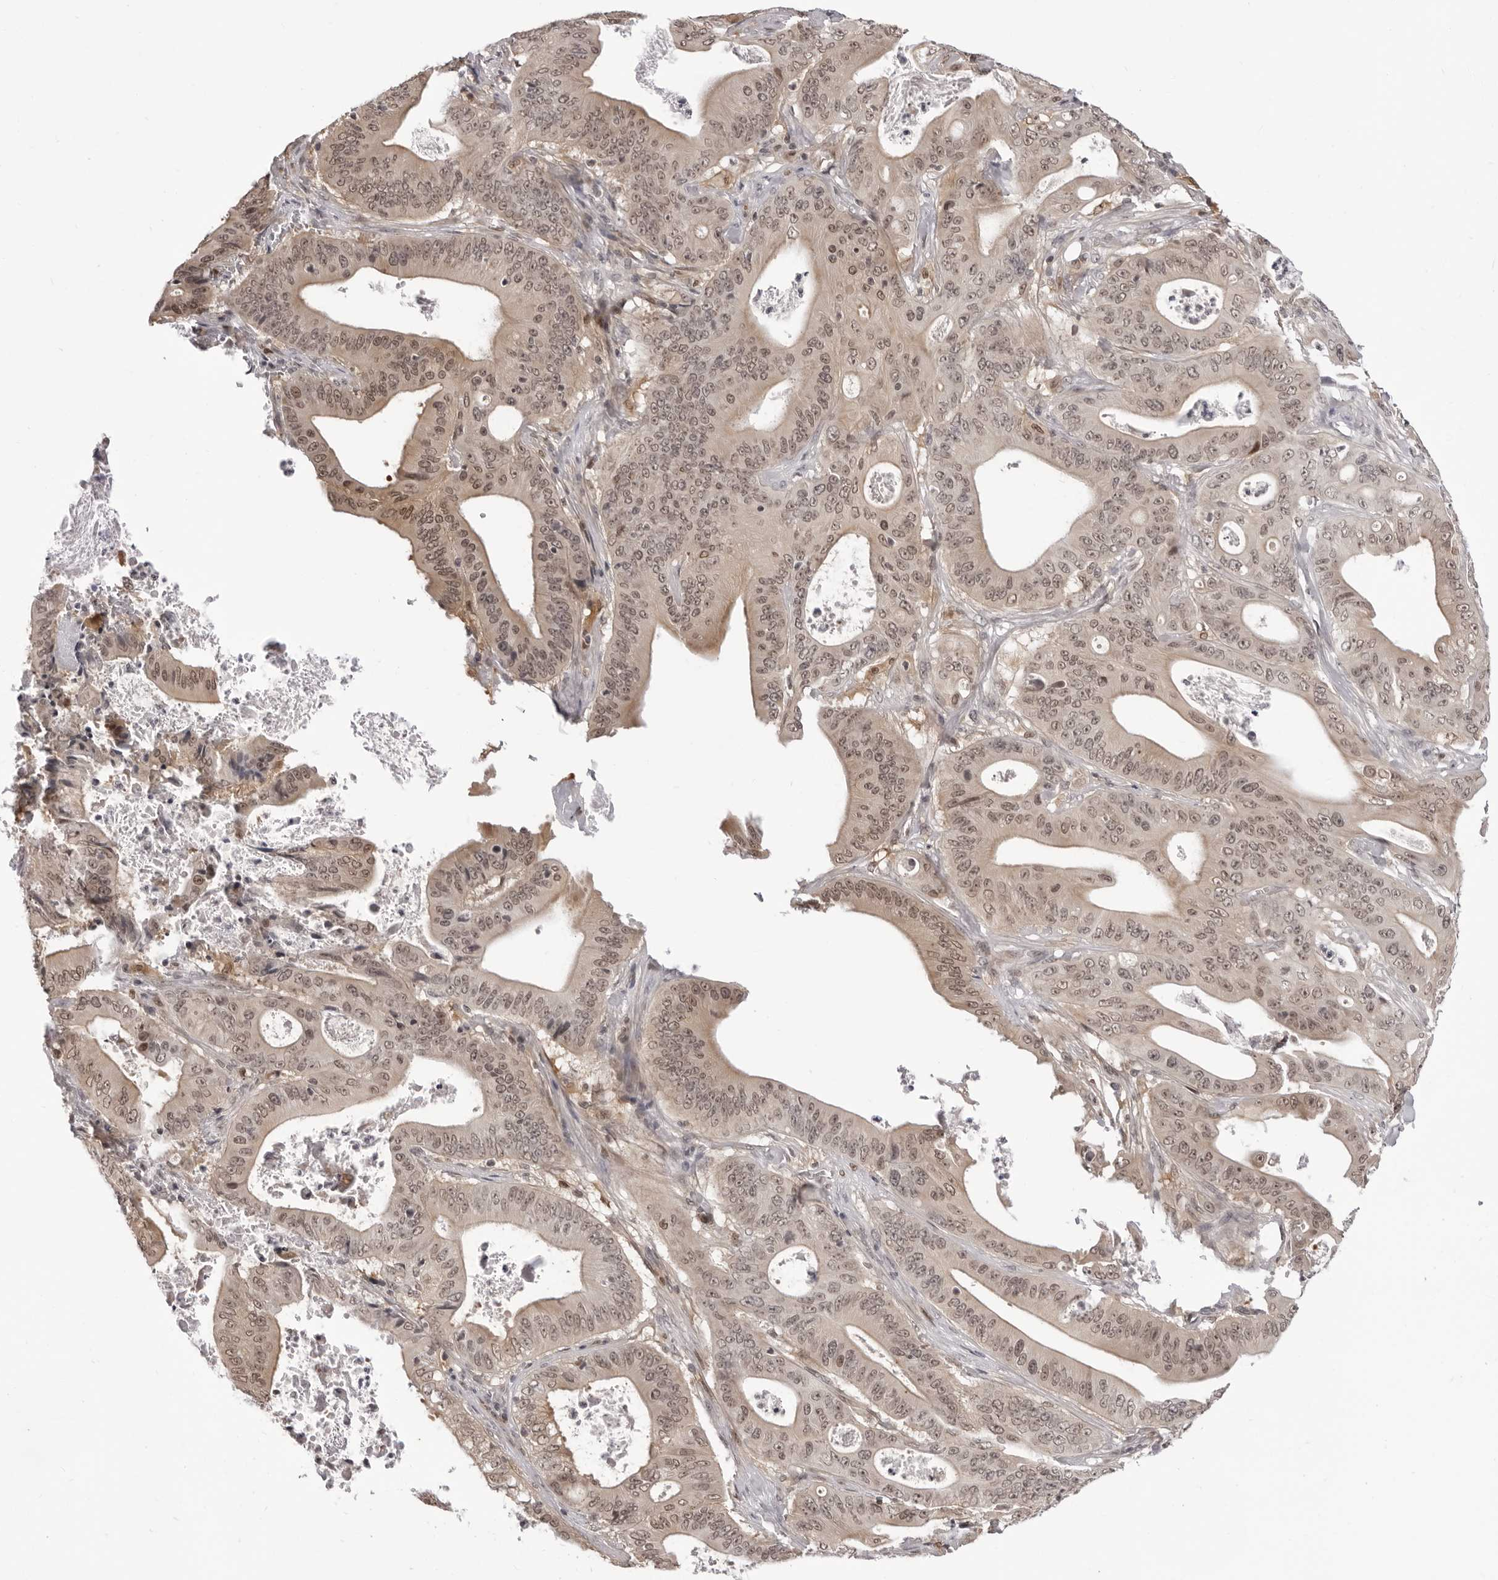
{"staining": {"intensity": "moderate", "quantity": ">75%", "location": "nuclear"}, "tissue": "pancreatic cancer", "cell_type": "Tumor cells", "image_type": "cancer", "snomed": [{"axis": "morphology", "description": "Normal tissue, NOS"}, {"axis": "topography", "description": "Lymph node"}], "caption": "Moderate nuclear staining is appreciated in approximately >75% of tumor cells in pancreatic cancer.", "gene": "SRGAP2", "patient": {"sex": "male", "age": 62}}